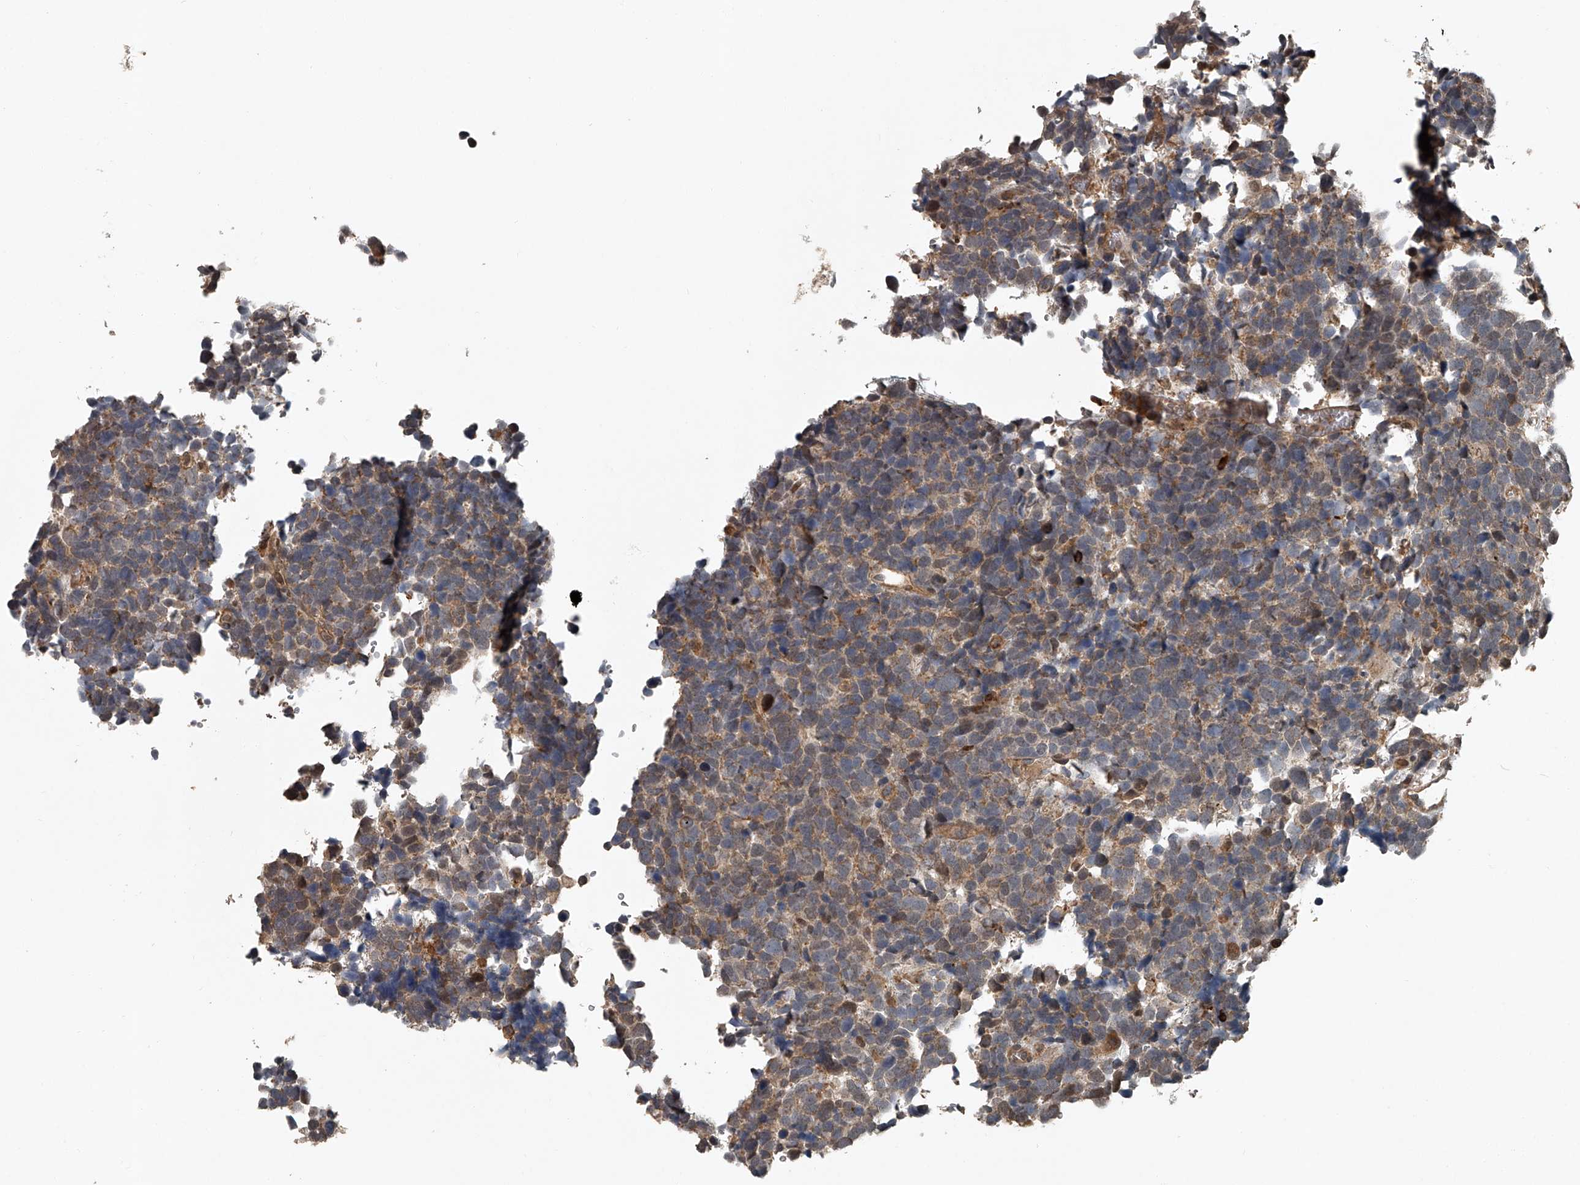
{"staining": {"intensity": "moderate", "quantity": "25%-75%", "location": "cytoplasmic/membranous,nuclear"}, "tissue": "urothelial cancer", "cell_type": "Tumor cells", "image_type": "cancer", "snomed": [{"axis": "morphology", "description": "Urothelial carcinoma, High grade"}, {"axis": "topography", "description": "Urinary bladder"}], "caption": "Human urothelial cancer stained with a protein marker demonstrates moderate staining in tumor cells.", "gene": "PLEKHG1", "patient": {"sex": "female", "age": 82}}